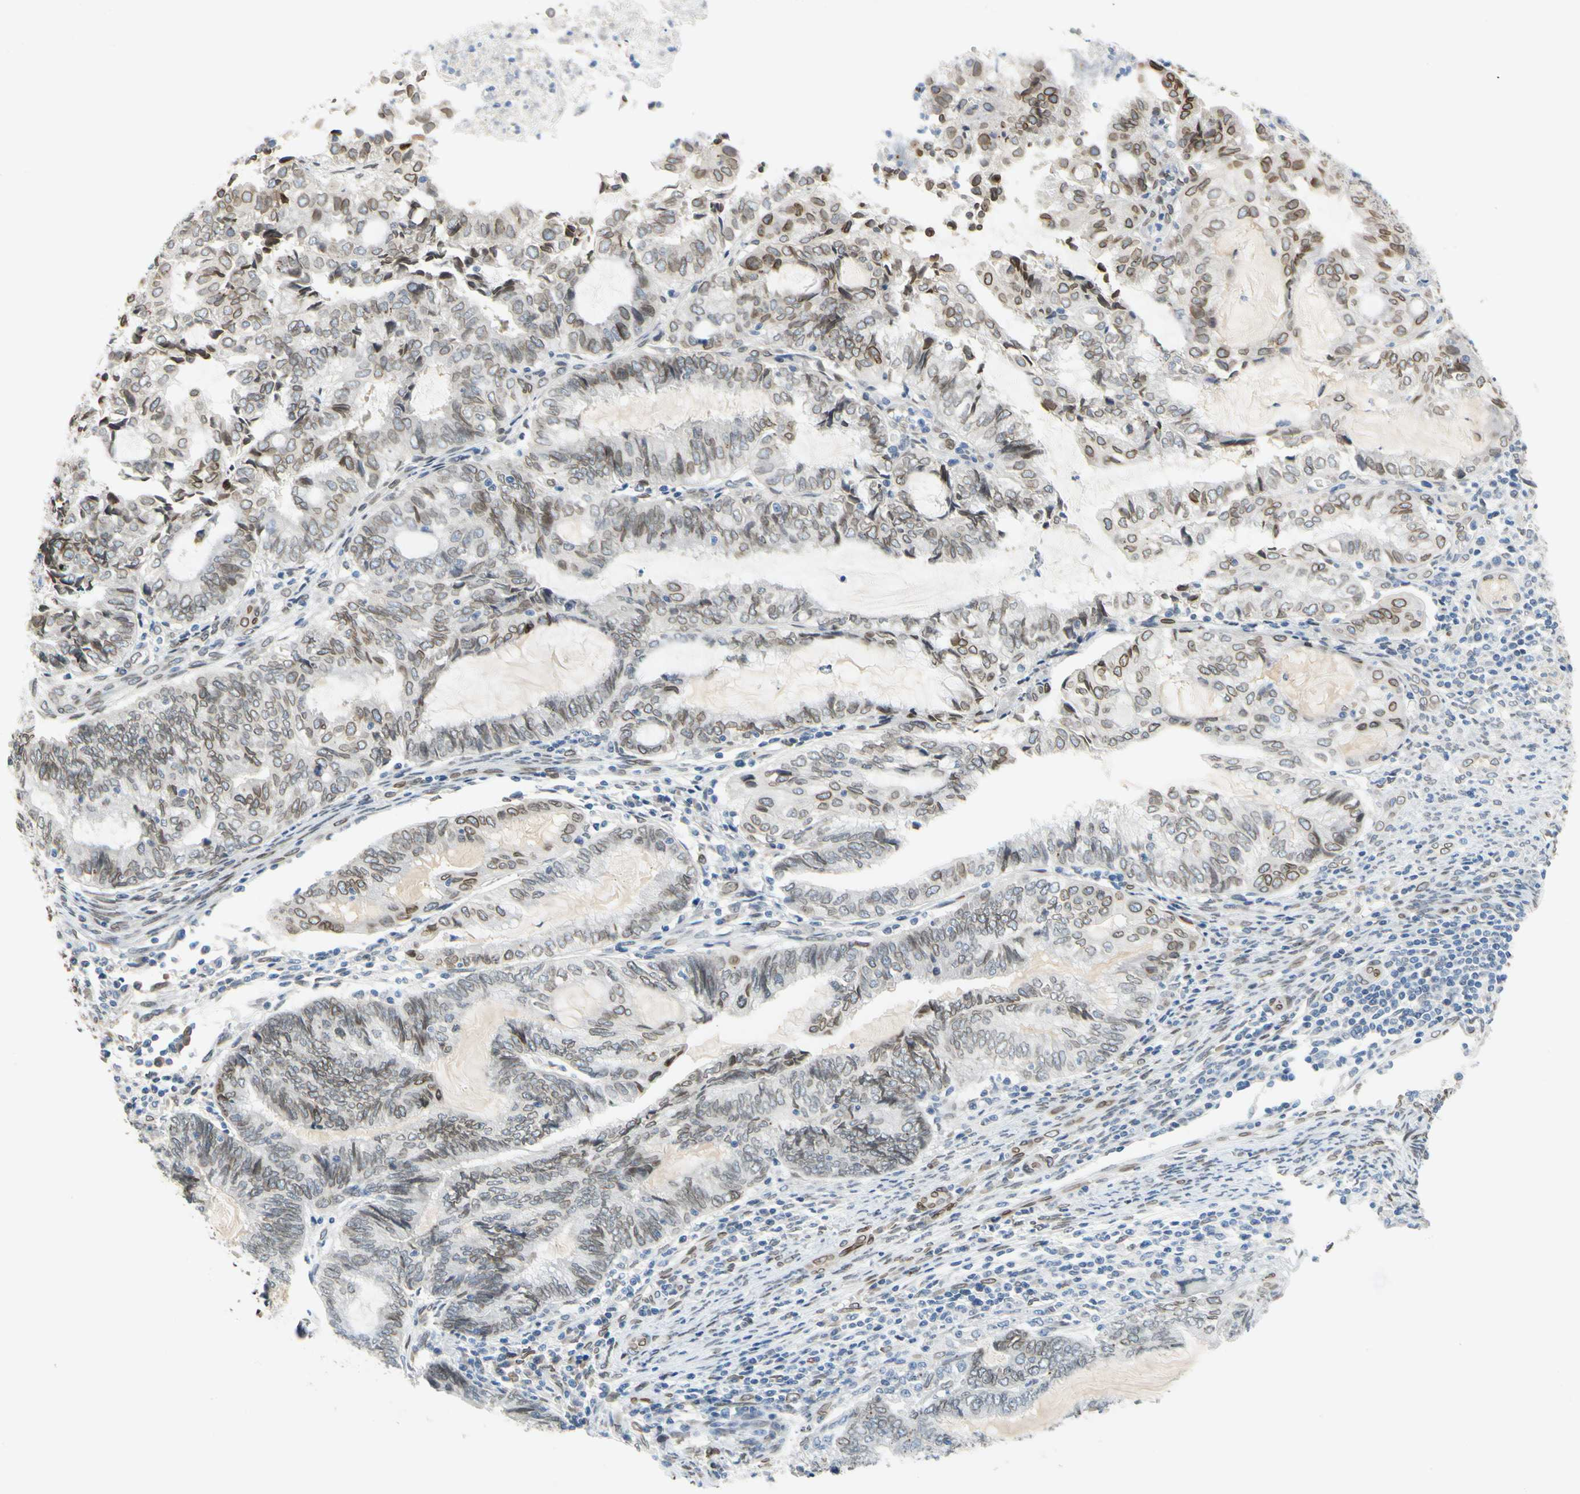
{"staining": {"intensity": "moderate", "quantity": "25%-75%", "location": "cytoplasmic/membranous,nuclear"}, "tissue": "endometrial cancer", "cell_type": "Tumor cells", "image_type": "cancer", "snomed": [{"axis": "morphology", "description": "Adenocarcinoma, NOS"}, {"axis": "topography", "description": "Uterus"}, {"axis": "topography", "description": "Endometrium"}], "caption": "Moderate cytoplasmic/membranous and nuclear expression is seen in about 25%-75% of tumor cells in endometrial cancer (adenocarcinoma).", "gene": "SUN1", "patient": {"sex": "female", "age": 70}}